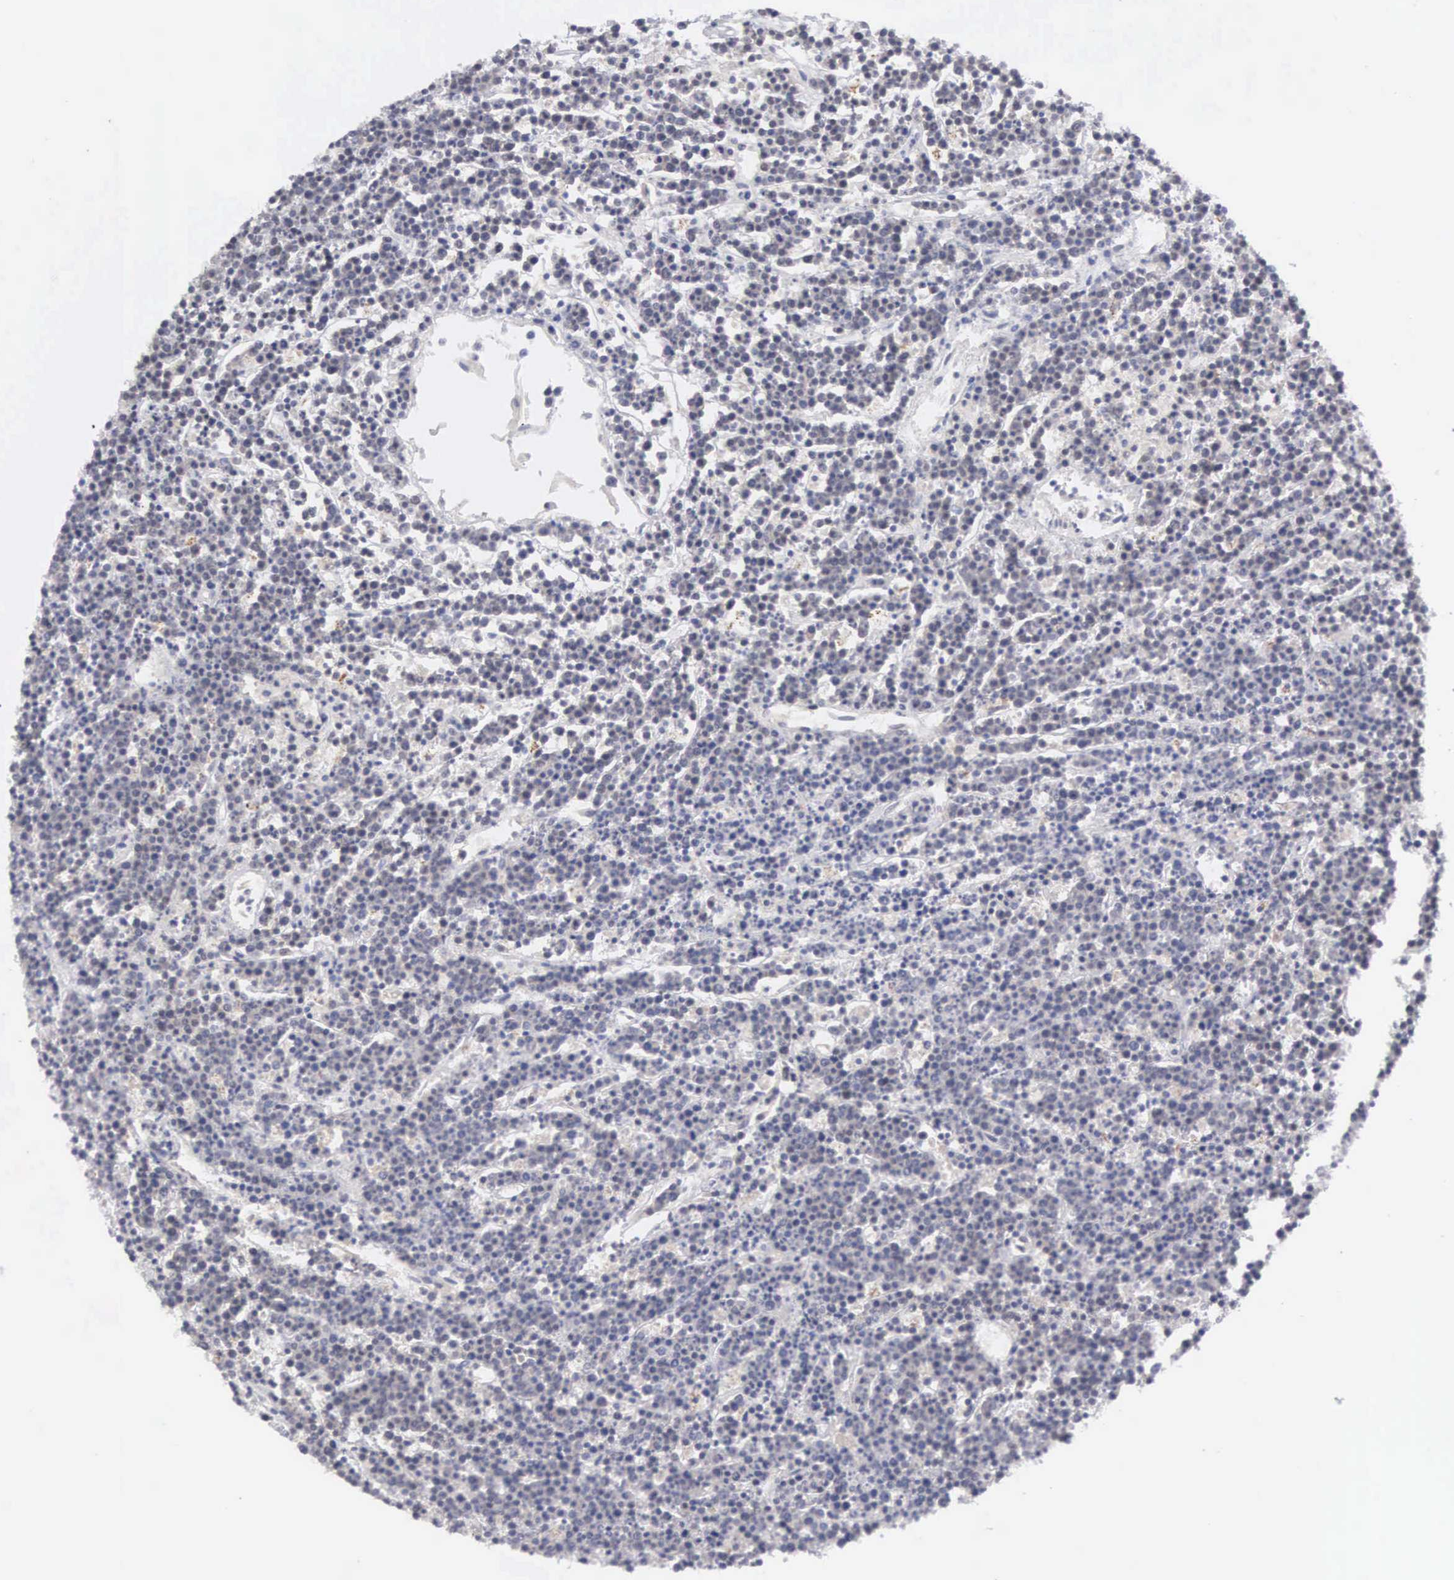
{"staining": {"intensity": "negative", "quantity": "none", "location": "none"}, "tissue": "lymphoma", "cell_type": "Tumor cells", "image_type": "cancer", "snomed": [{"axis": "morphology", "description": "Malignant lymphoma, non-Hodgkin's type, High grade"}, {"axis": "topography", "description": "Ovary"}], "caption": "A photomicrograph of lymphoma stained for a protein shows no brown staining in tumor cells.", "gene": "MNAT1", "patient": {"sex": "female", "age": 56}}